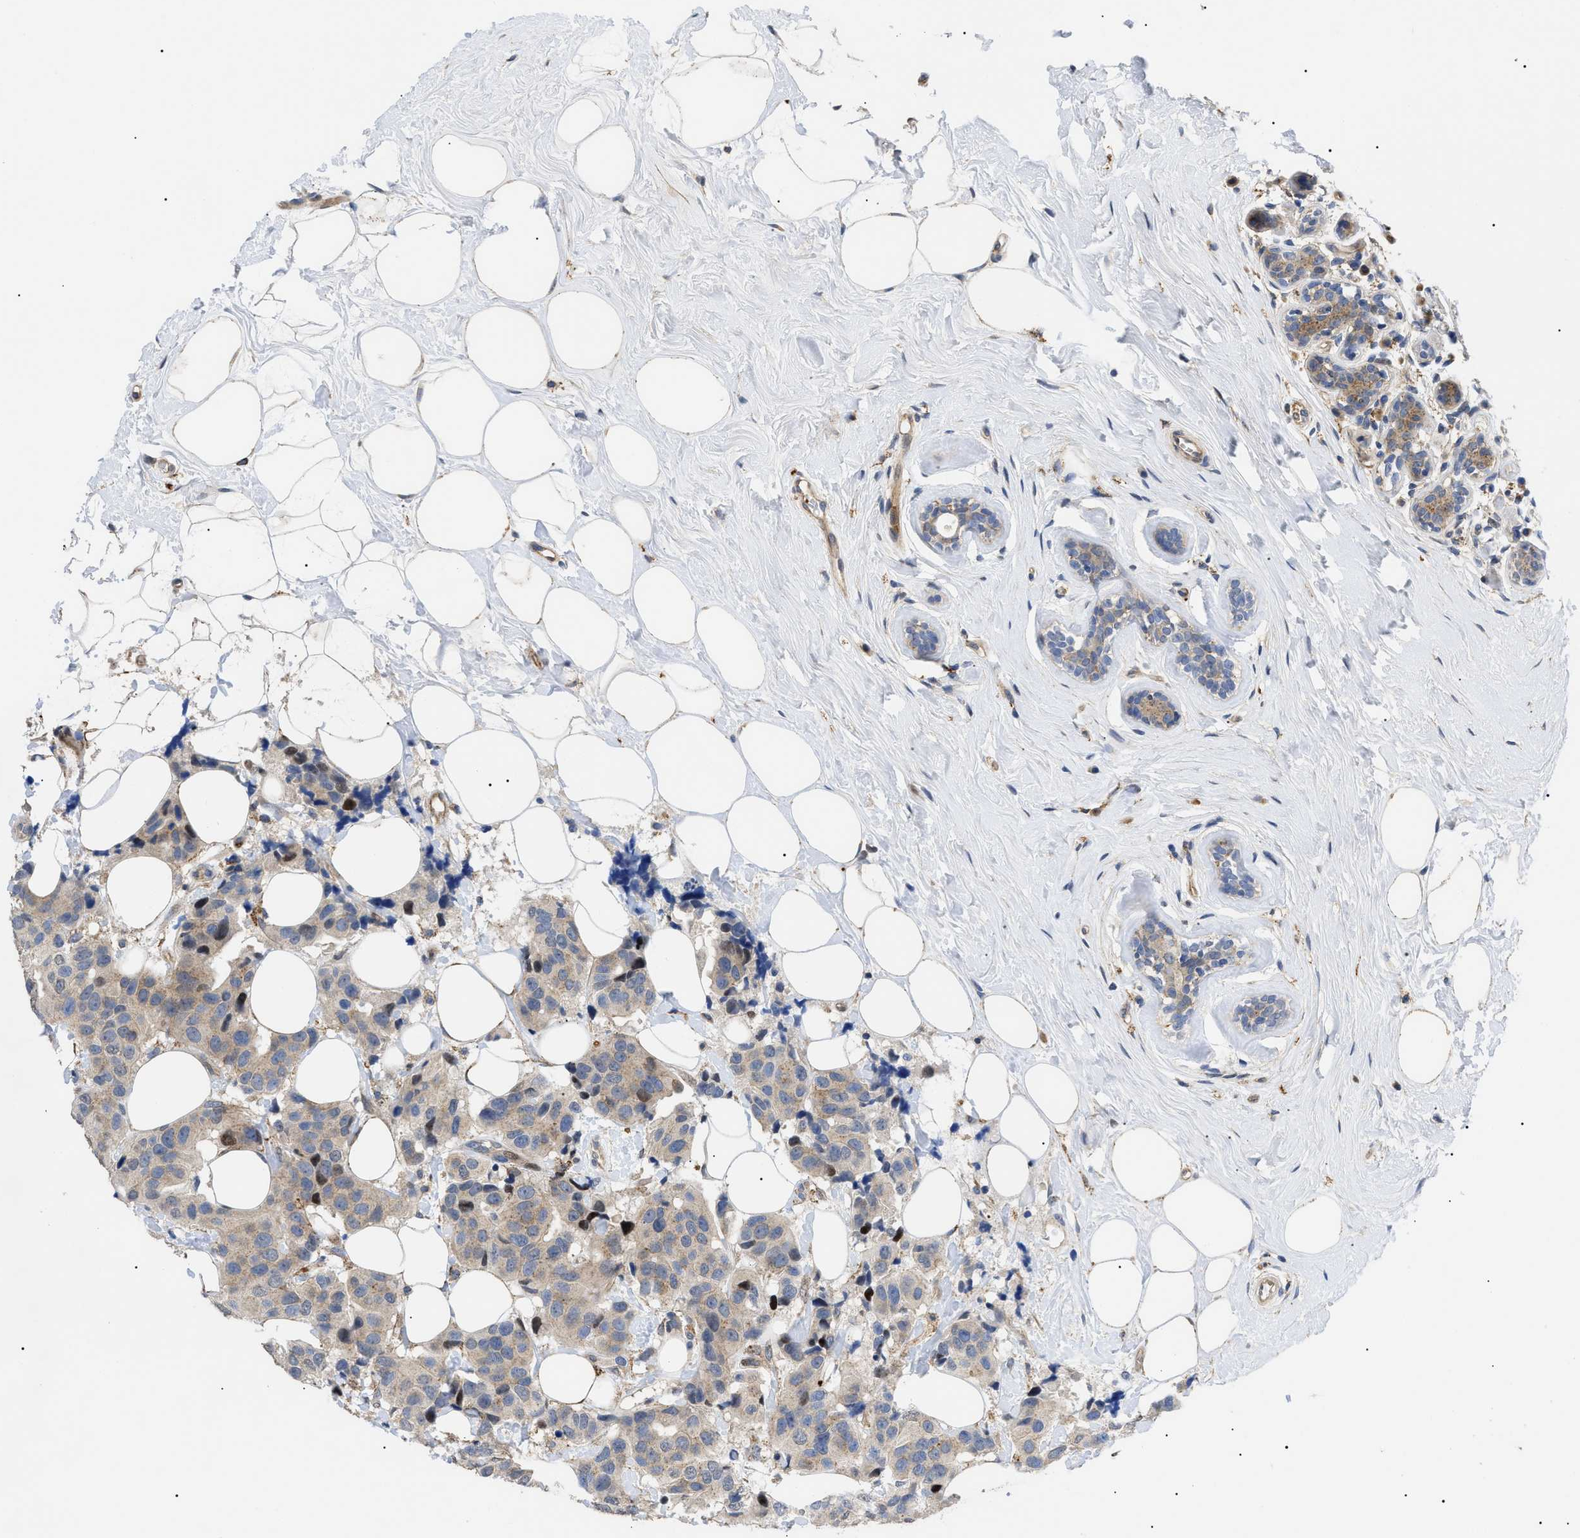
{"staining": {"intensity": "weak", "quantity": ">75%", "location": "cytoplasmic/membranous"}, "tissue": "breast cancer", "cell_type": "Tumor cells", "image_type": "cancer", "snomed": [{"axis": "morphology", "description": "Normal tissue, NOS"}, {"axis": "morphology", "description": "Duct carcinoma"}, {"axis": "topography", "description": "Breast"}], "caption": "Tumor cells show low levels of weak cytoplasmic/membranous positivity in approximately >75% of cells in breast cancer (infiltrating ductal carcinoma).", "gene": "SFXN5", "patient": {"sex": "female", "age": 39}}